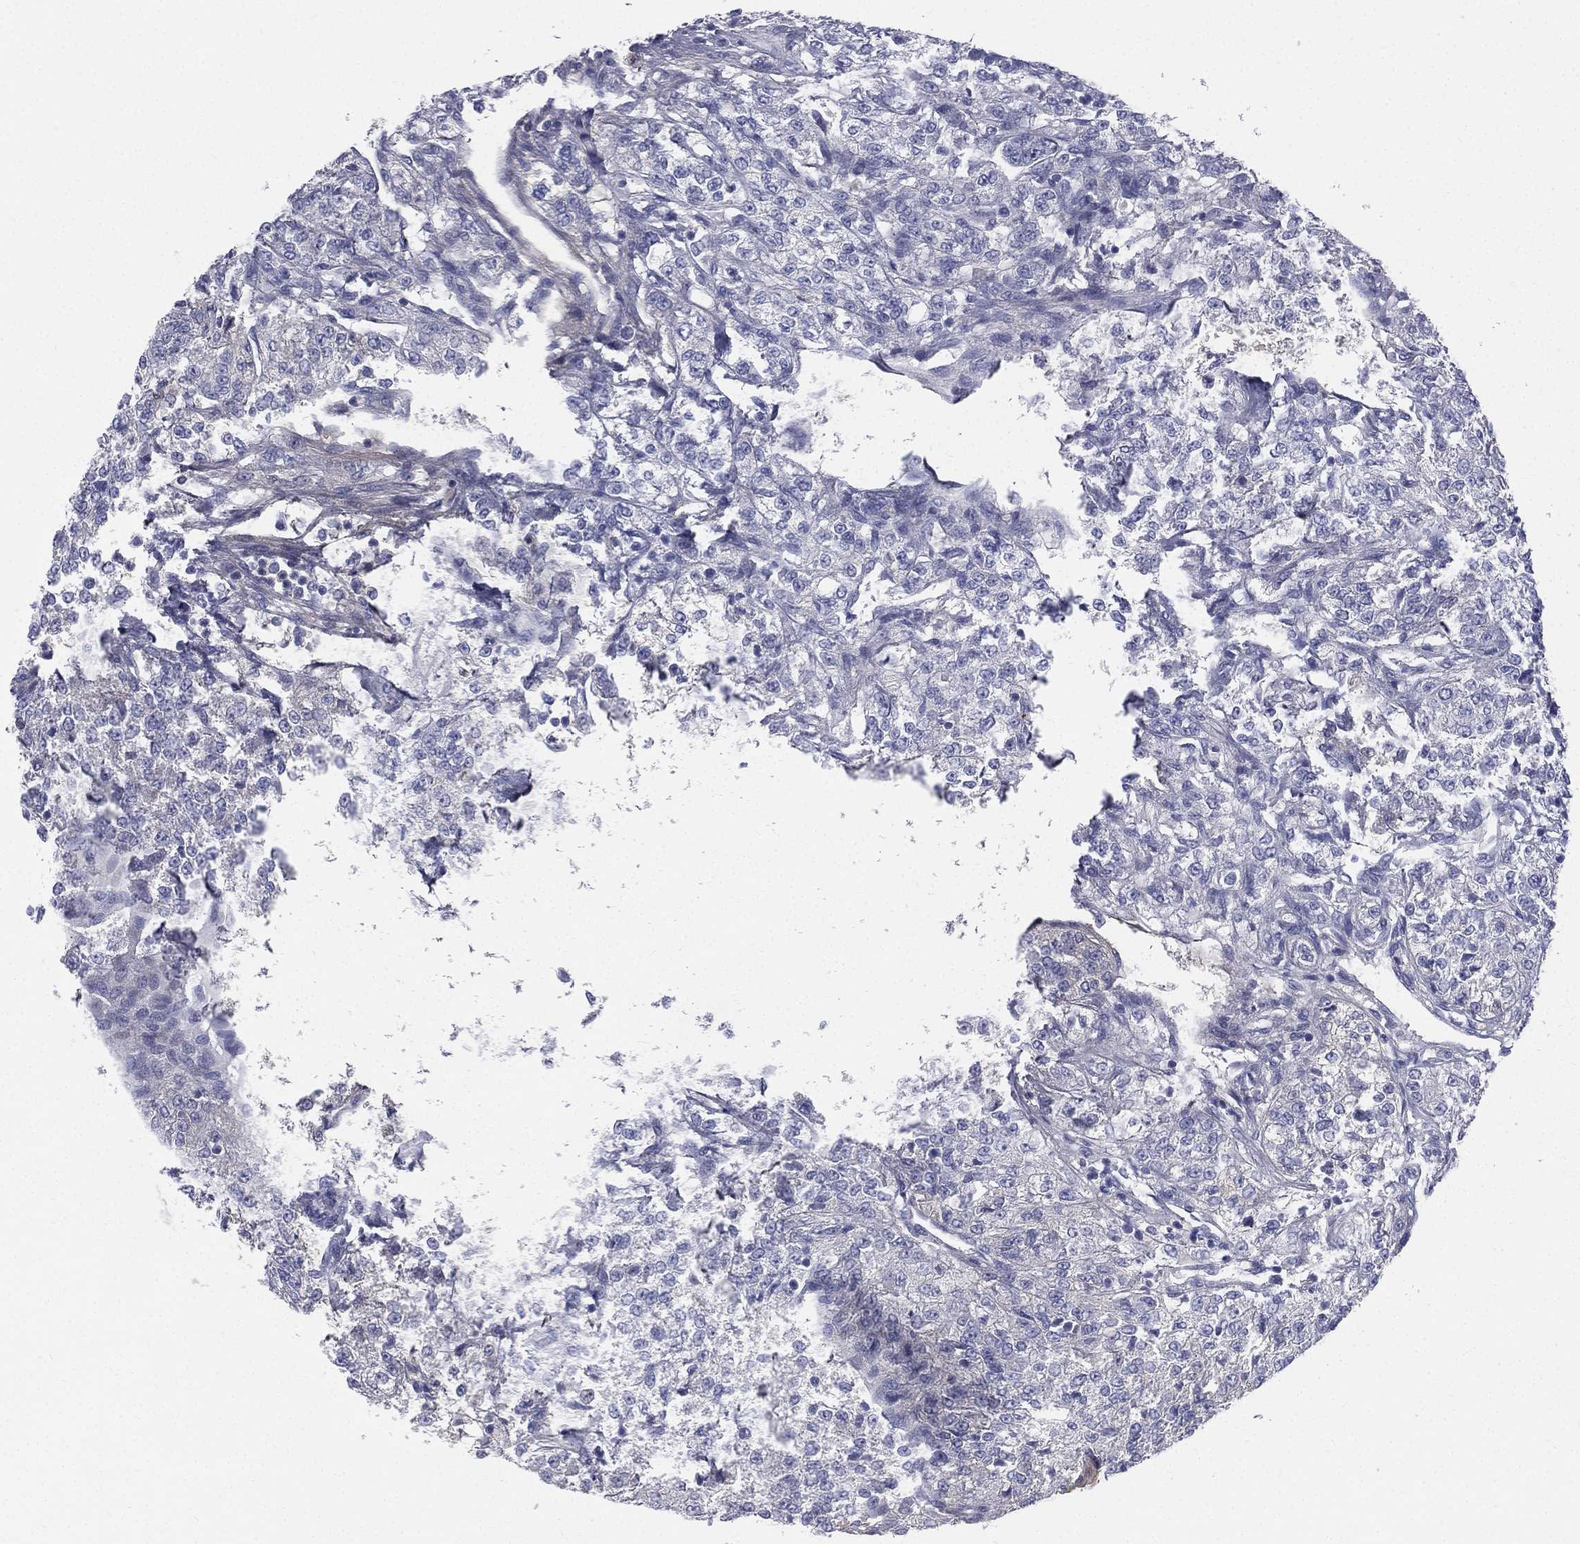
{"staining": {"intensity": "negative", "quantity": "none", "location": "none"}, "tissue": "renal cancer", "cell_type": "Tumor cells", "image_type": "cancer", "snomed": [{"axis": "morphology", "description": "Adenocarcinoma, NOS"}, {"axis": "topography", "description": "Kidney"}], "caption": "Human renal cancer (adenocarcinoma) stained for a protein using IHC displays no expression in tumor cells.", "gene": "HP", "patient": {"sex": "female", "age": 63}}